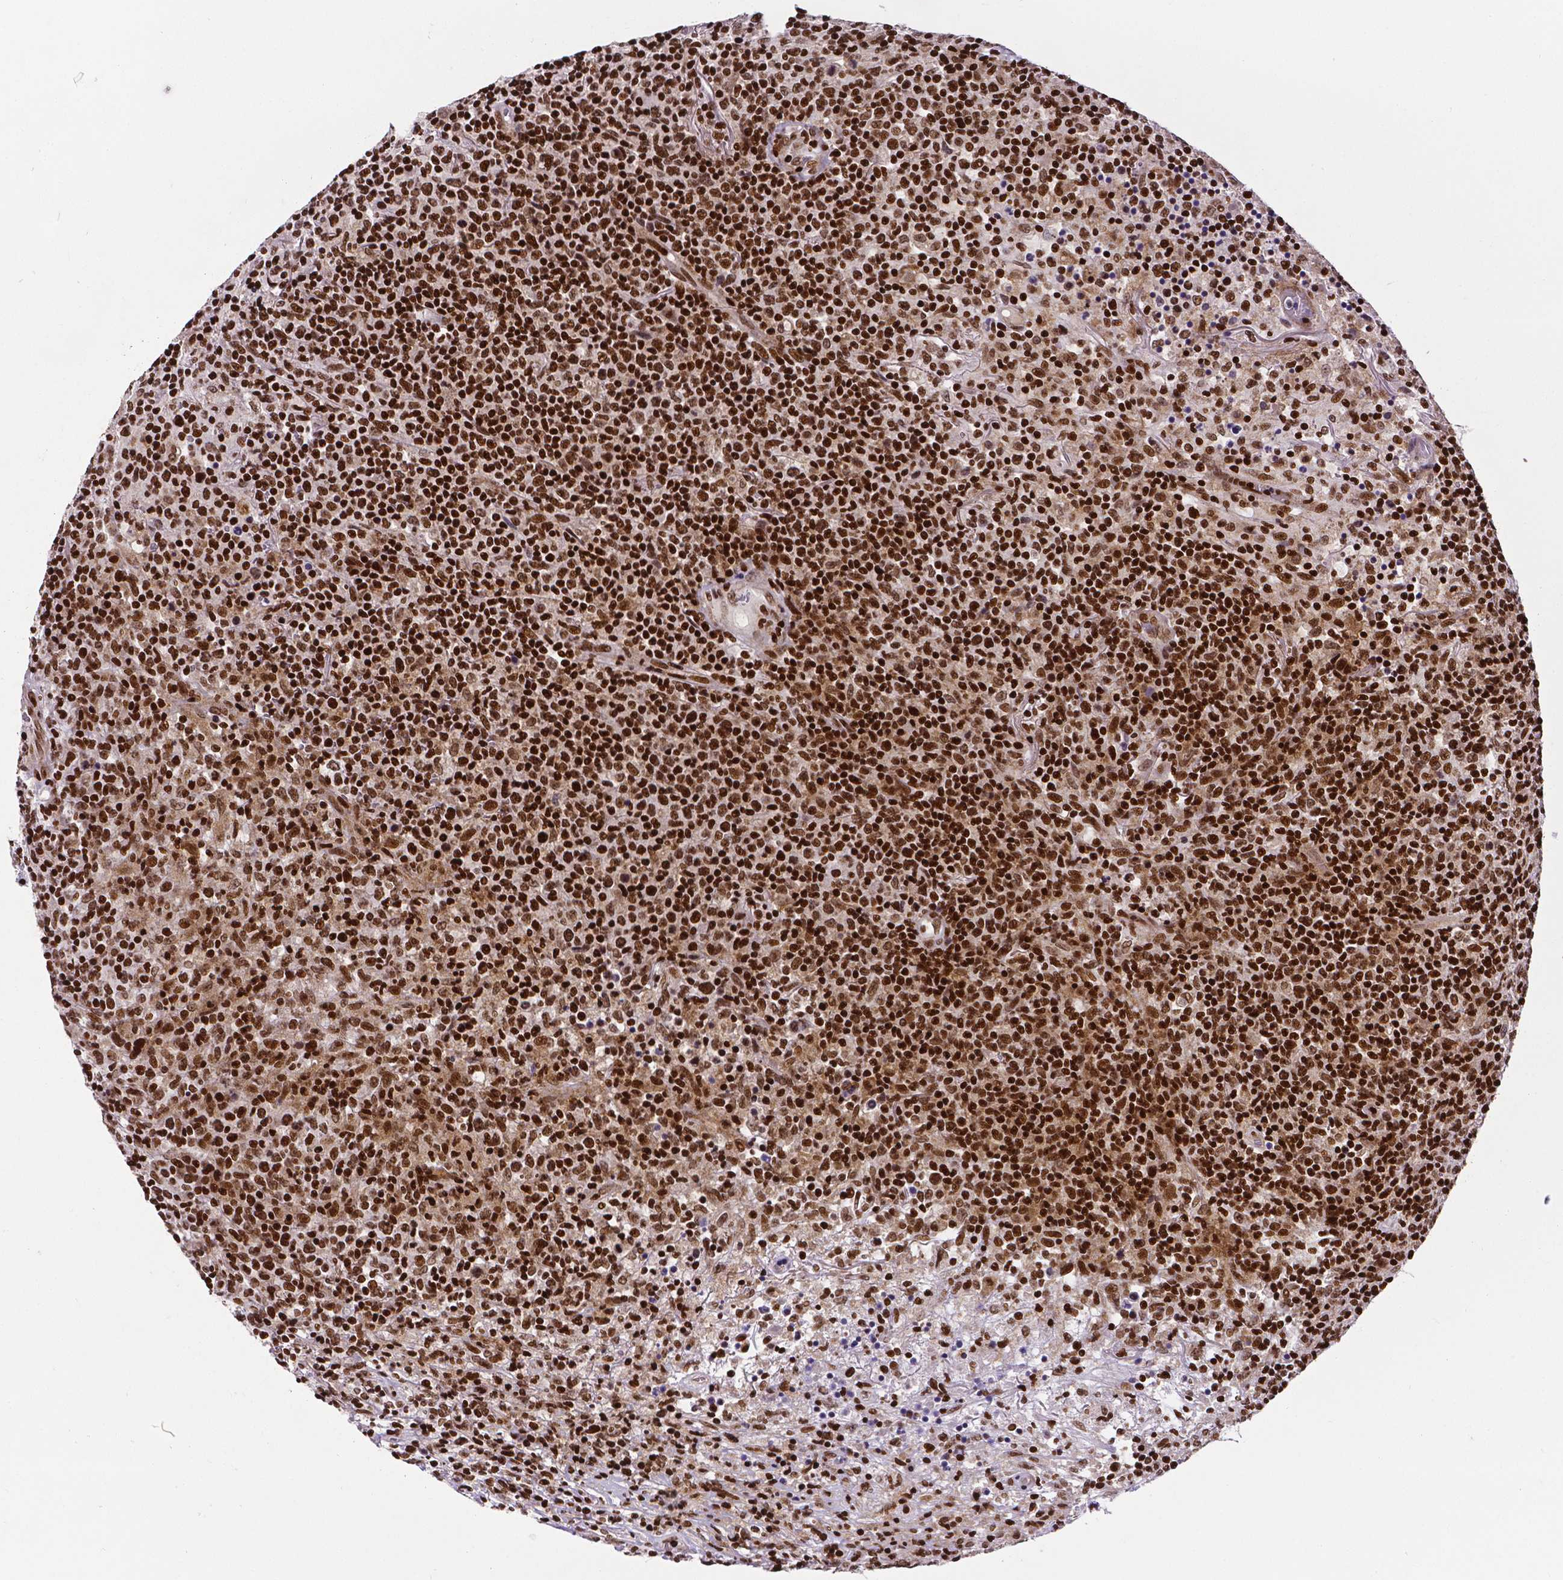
{"staining": {"intensity": "strong", "quantity": ">75%", "location": "nuclear"}, "tissue": "lymphoma", "cell_type": "Tumor cells", "image_type": "cancer", "snomed": [{"axis": "morphology", "description": "Malignant lymphoma, non-Hodgkin's type, High grade"}, {"axis": "topography", "description": "Lung"}], "caption": "Human malignant lymphoma, non-Hodgkin's type (high-grade) stained for a protein (brown) displays strong nuclear positive expression in approximately >75% of tumor cells.", "gene": "CTCF", "patient": {"sex": "male", "age": 79}}